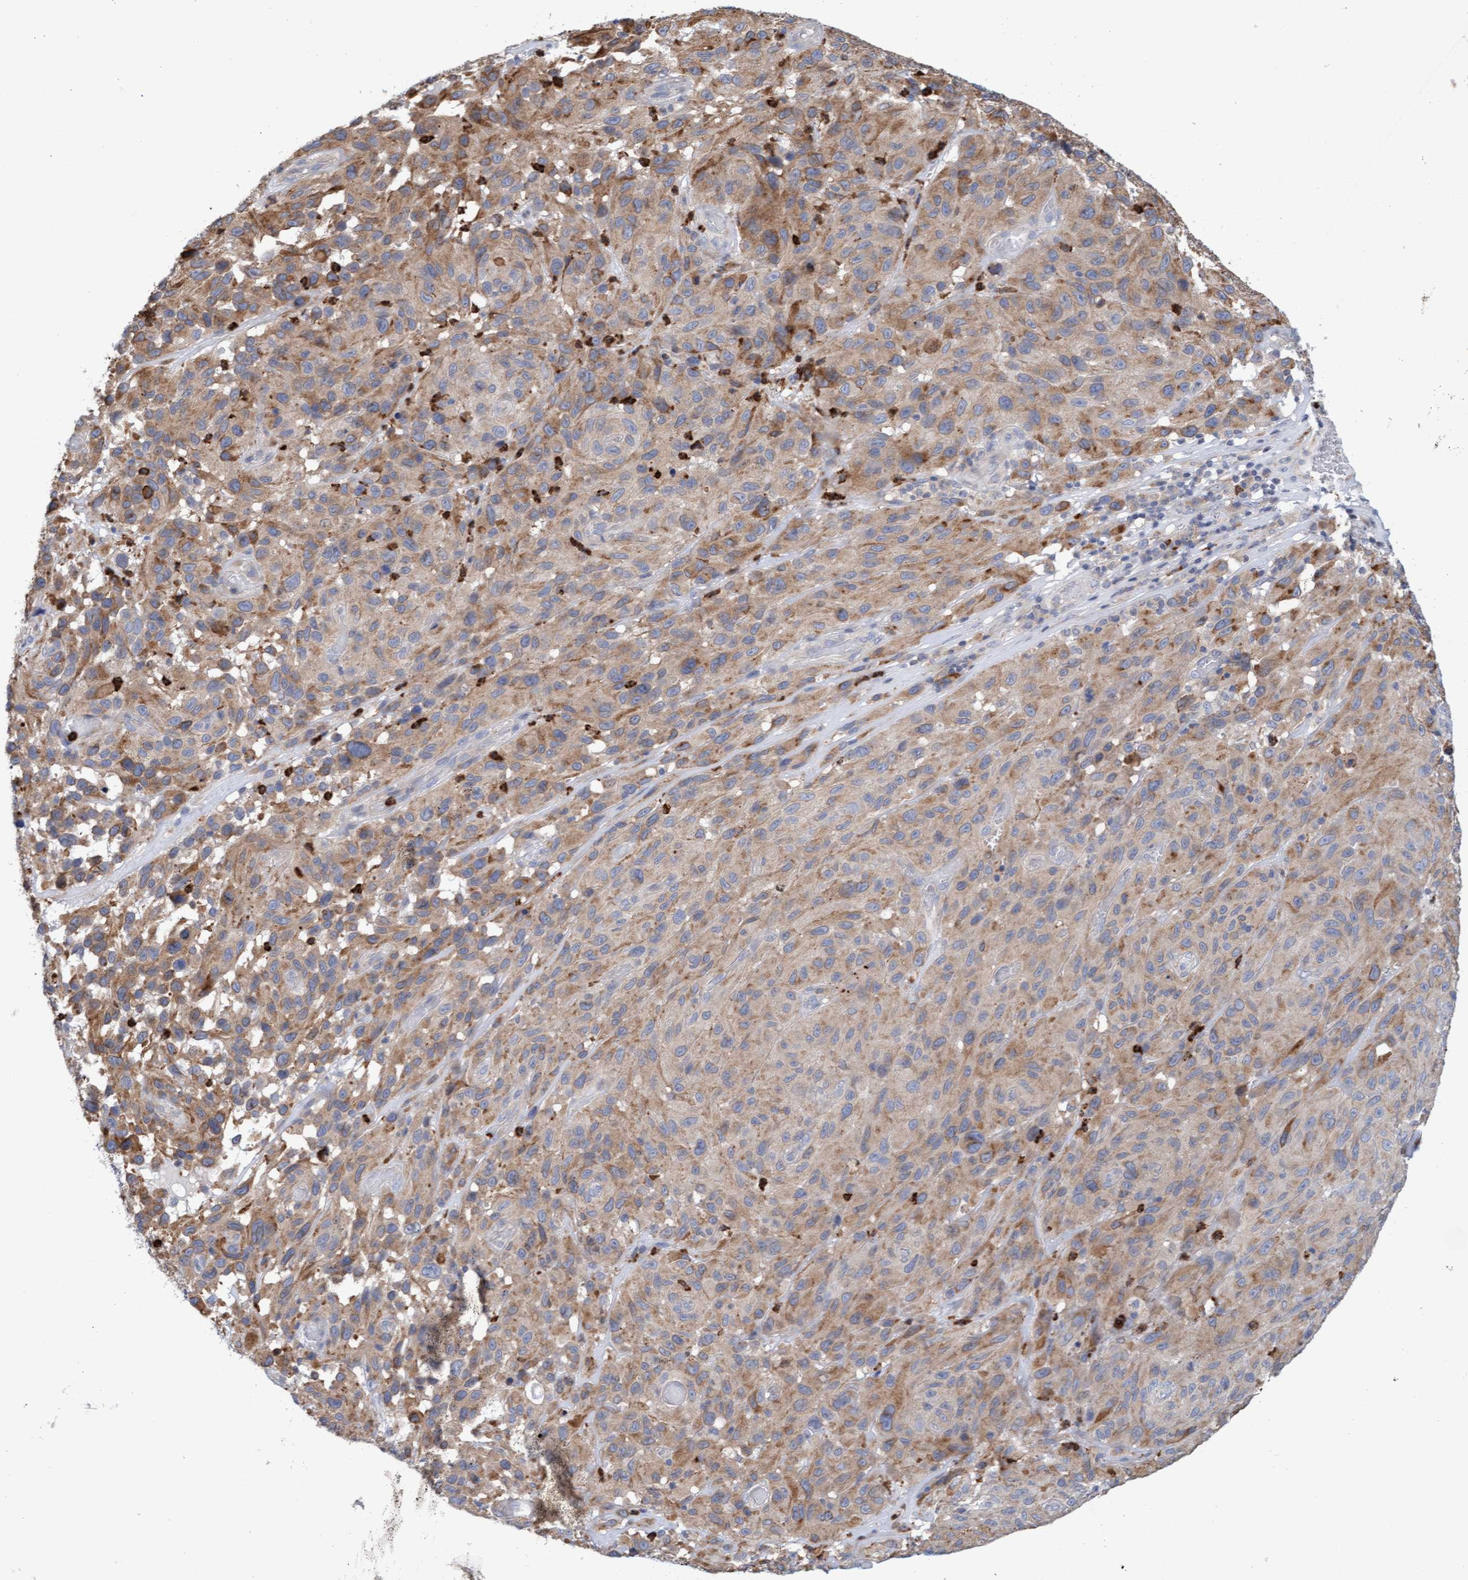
{"staining": {"intensity": "weak", "quantity": ">75%", "location": "cytoplasmic/membranous"}, "tissue": "melanoma", "cell_type": "Tumor cells", "image_type": "cancer", "snomed": [{"axis": "morphology", "description": "Malignant melanoma, NOS"}, {"axis": "topography", "description": "Skin"}], "caption": "Malignant melanoma stained for a protein displays weak cytoplasmic/membranous positivity in tumor cells.", "gene": "MMP8", "patient": {"sex": "male", "age": 66}}